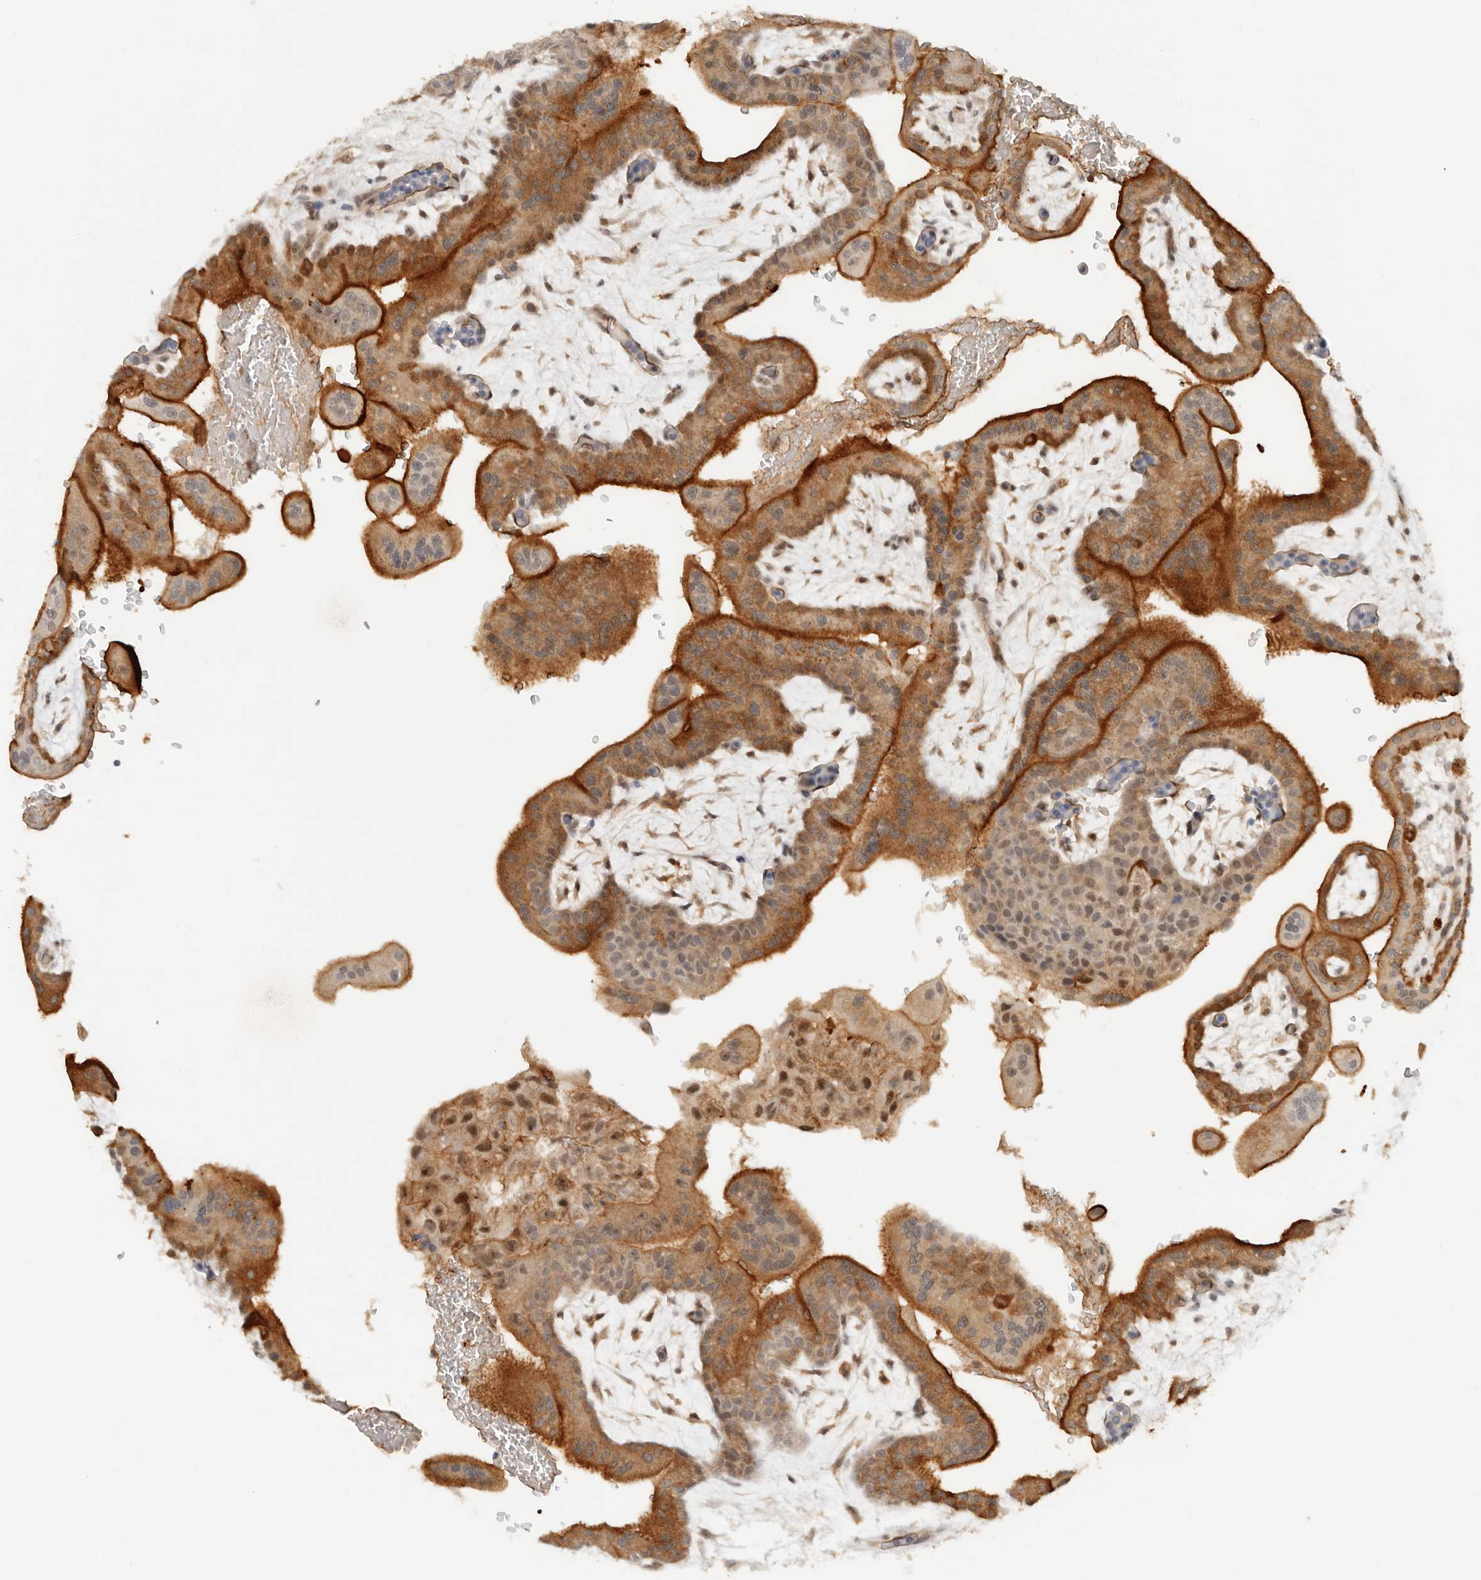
{"staining": {"intensity": "moderate", "quantity": ">75%", "location": "cytoplasmic/membranous,nuclear"}, "tissue": "placenta", "cell_type": "Decidual cells", "image_type": "normal", "snomed": [{"axis": "morphology", "description": "Normal tissue, NOS"}, {"axis": "topography", "description": "Placenta"}], "caption": "Decidual cells show medium levels of moderate cytoplasmic/membranous,nuclear expression in about >75% of cells in benign placenta.", "gene": "HEXD", "patient": {"sex": "female", "age": 35}}